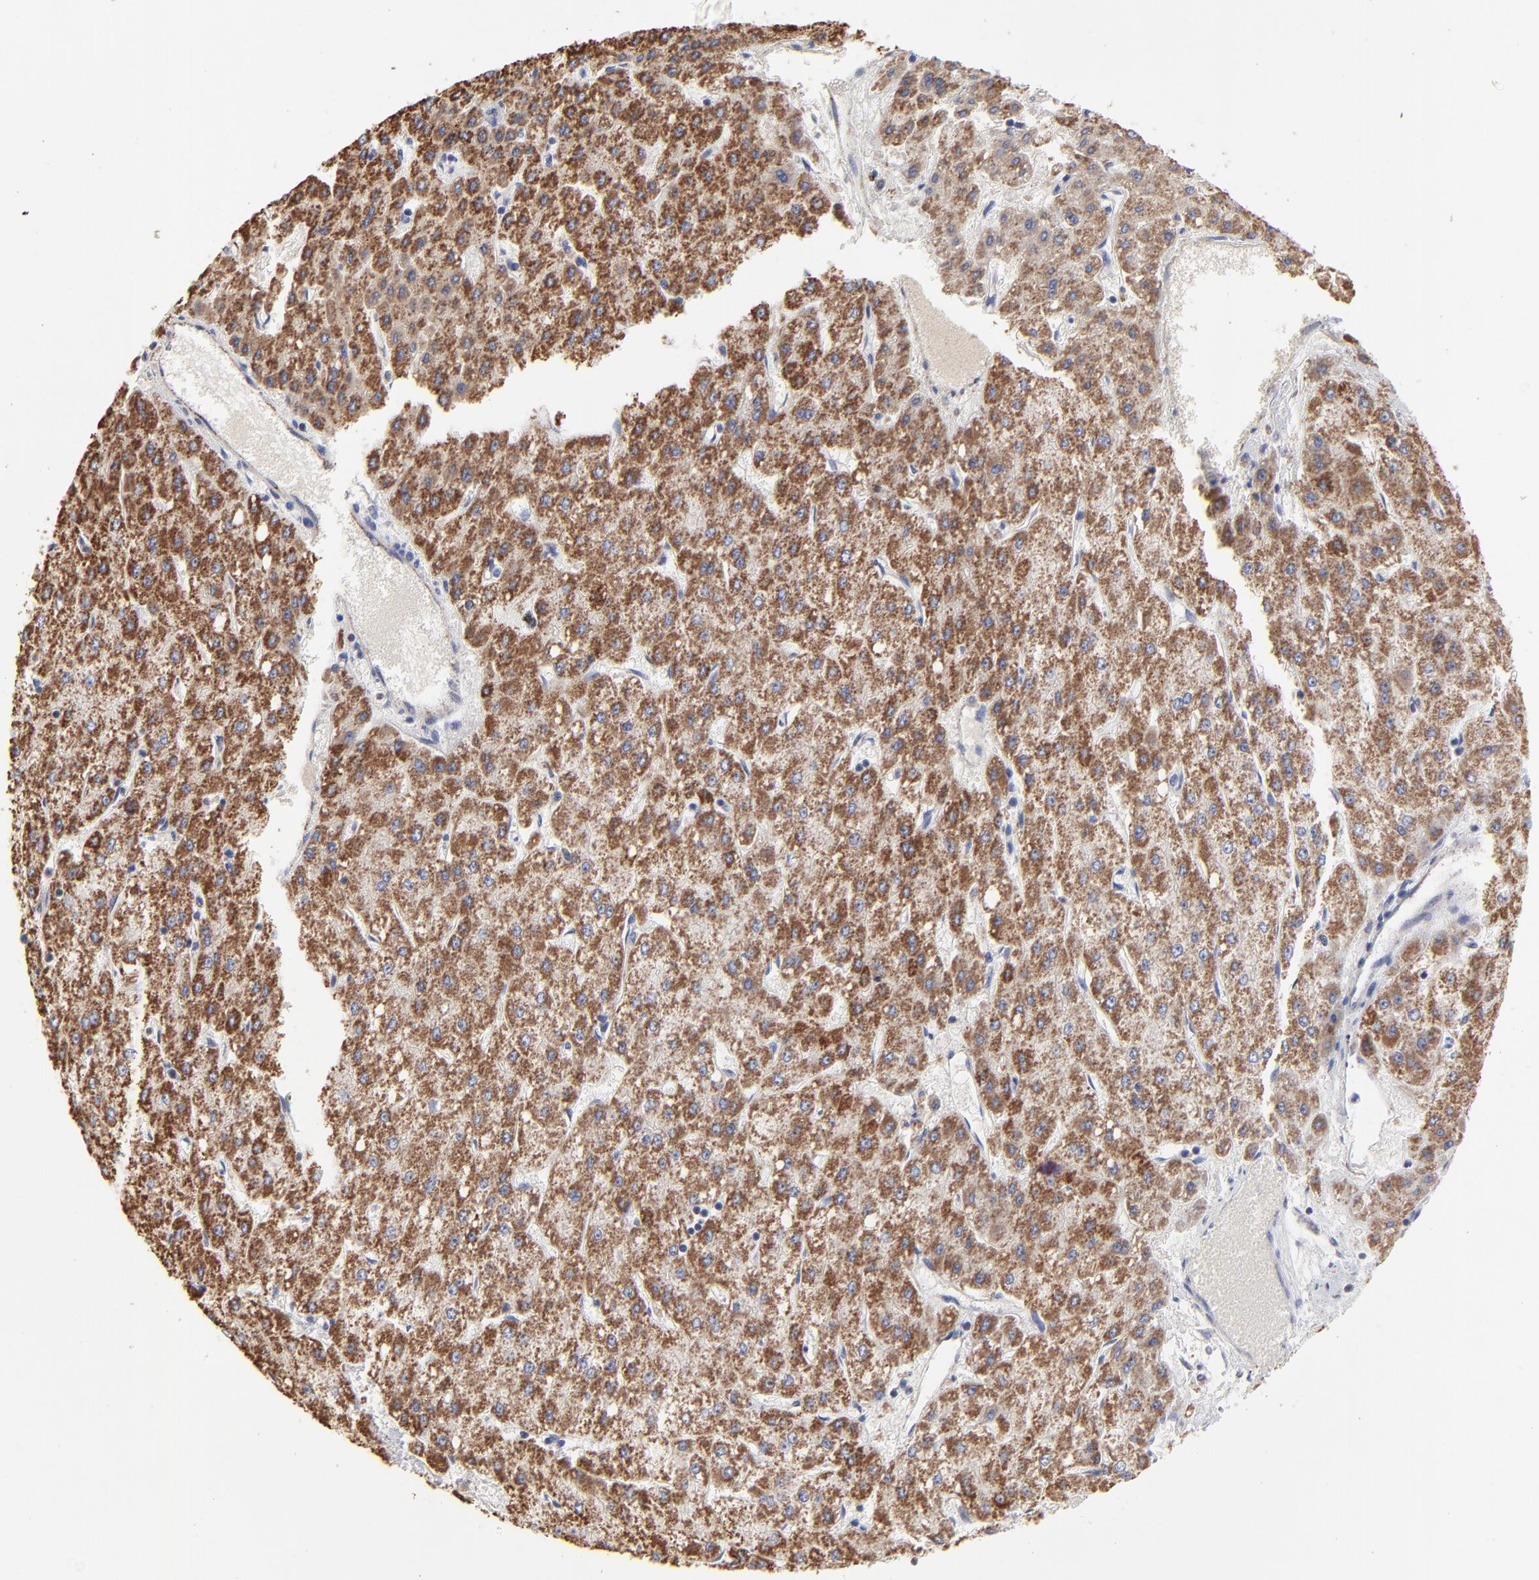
{"staining": {"intensity": "moderate", "quantity": ">75%", "location": "cytoplasmic/membranous"}, "tissue": "liver cancer", "cell_type": "Tumor cells", "image_type": "cancer", "snomed": [{"axis": "morphology", "description": "Carcinoma, Hepatocellular, NOS"}, {"axis": "topography", "description": "Liver"}], "caption": "Immunohistochemical staining of human hepatocellular carcinoma (liver) demonstrates medium levels of moderate cytoplasmic/membranous protein expression in approximately >75% of tumor cells.", "gene": "PINK1", "patient": {"sex": "female", "age": 52}}